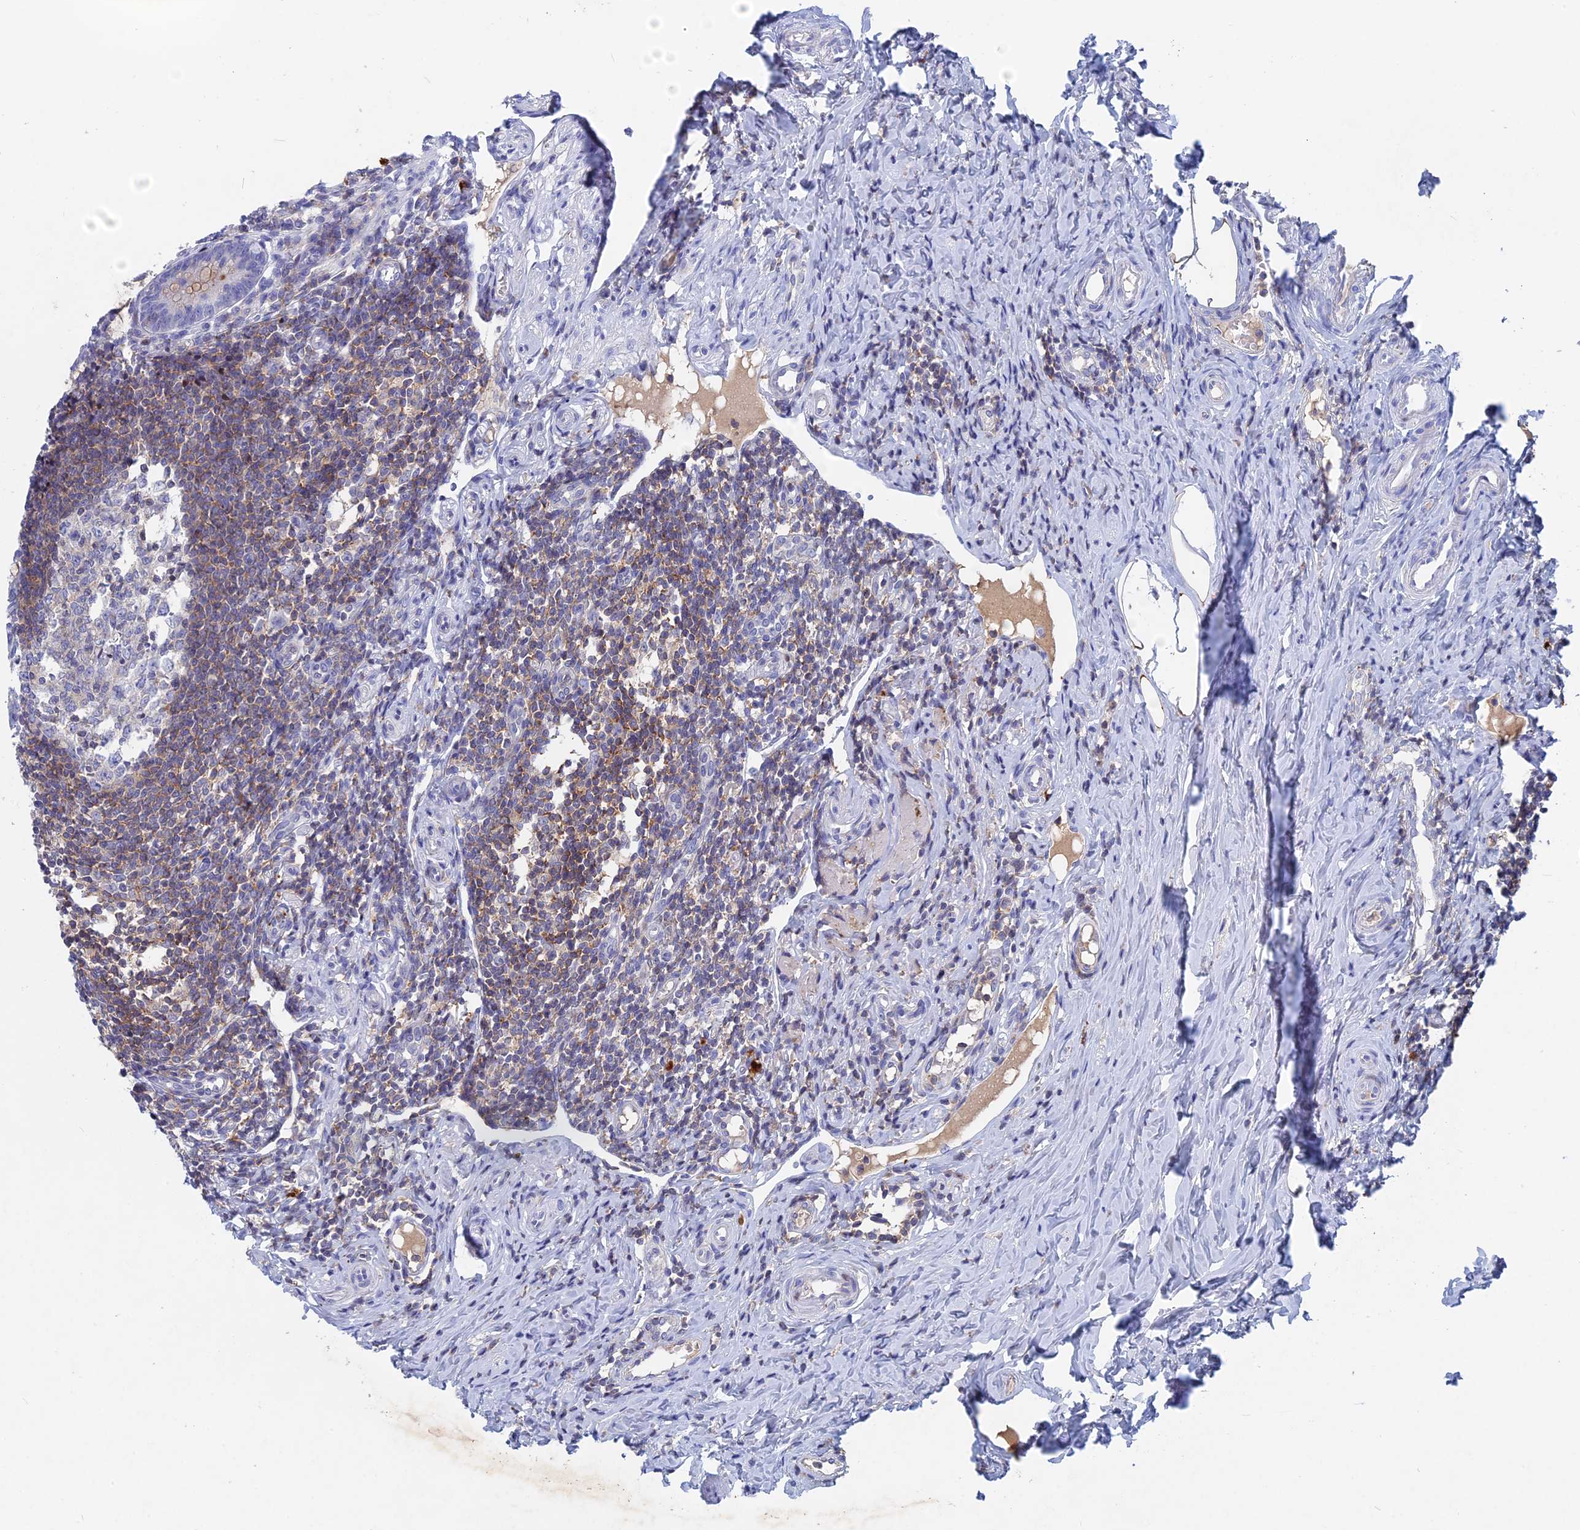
{"staining": {"intensity": "moderate", "quantity": "25%-75%", "location": "cytoplasmic/membranous"}, "tissue": "appendix", "cell_type": "Glandular cells", "image_type": "normal", "snomed": [{"axis": "morphology", "description": "Normal tissue, NOS"}, {"axis": "topography", "description": "Appendix"}], "caption": "Brown immunohistochemical staining in unremarkable appendix shows moderate cytoplasmic/membranous expression in about 25%-75% of glandular cells. (DAB (3,3'-diaminobenzidine) IHC with brightfield microscopy, high magnification).", "gene": "ACP7", "patient": {"sex": "female", "age": 33}}